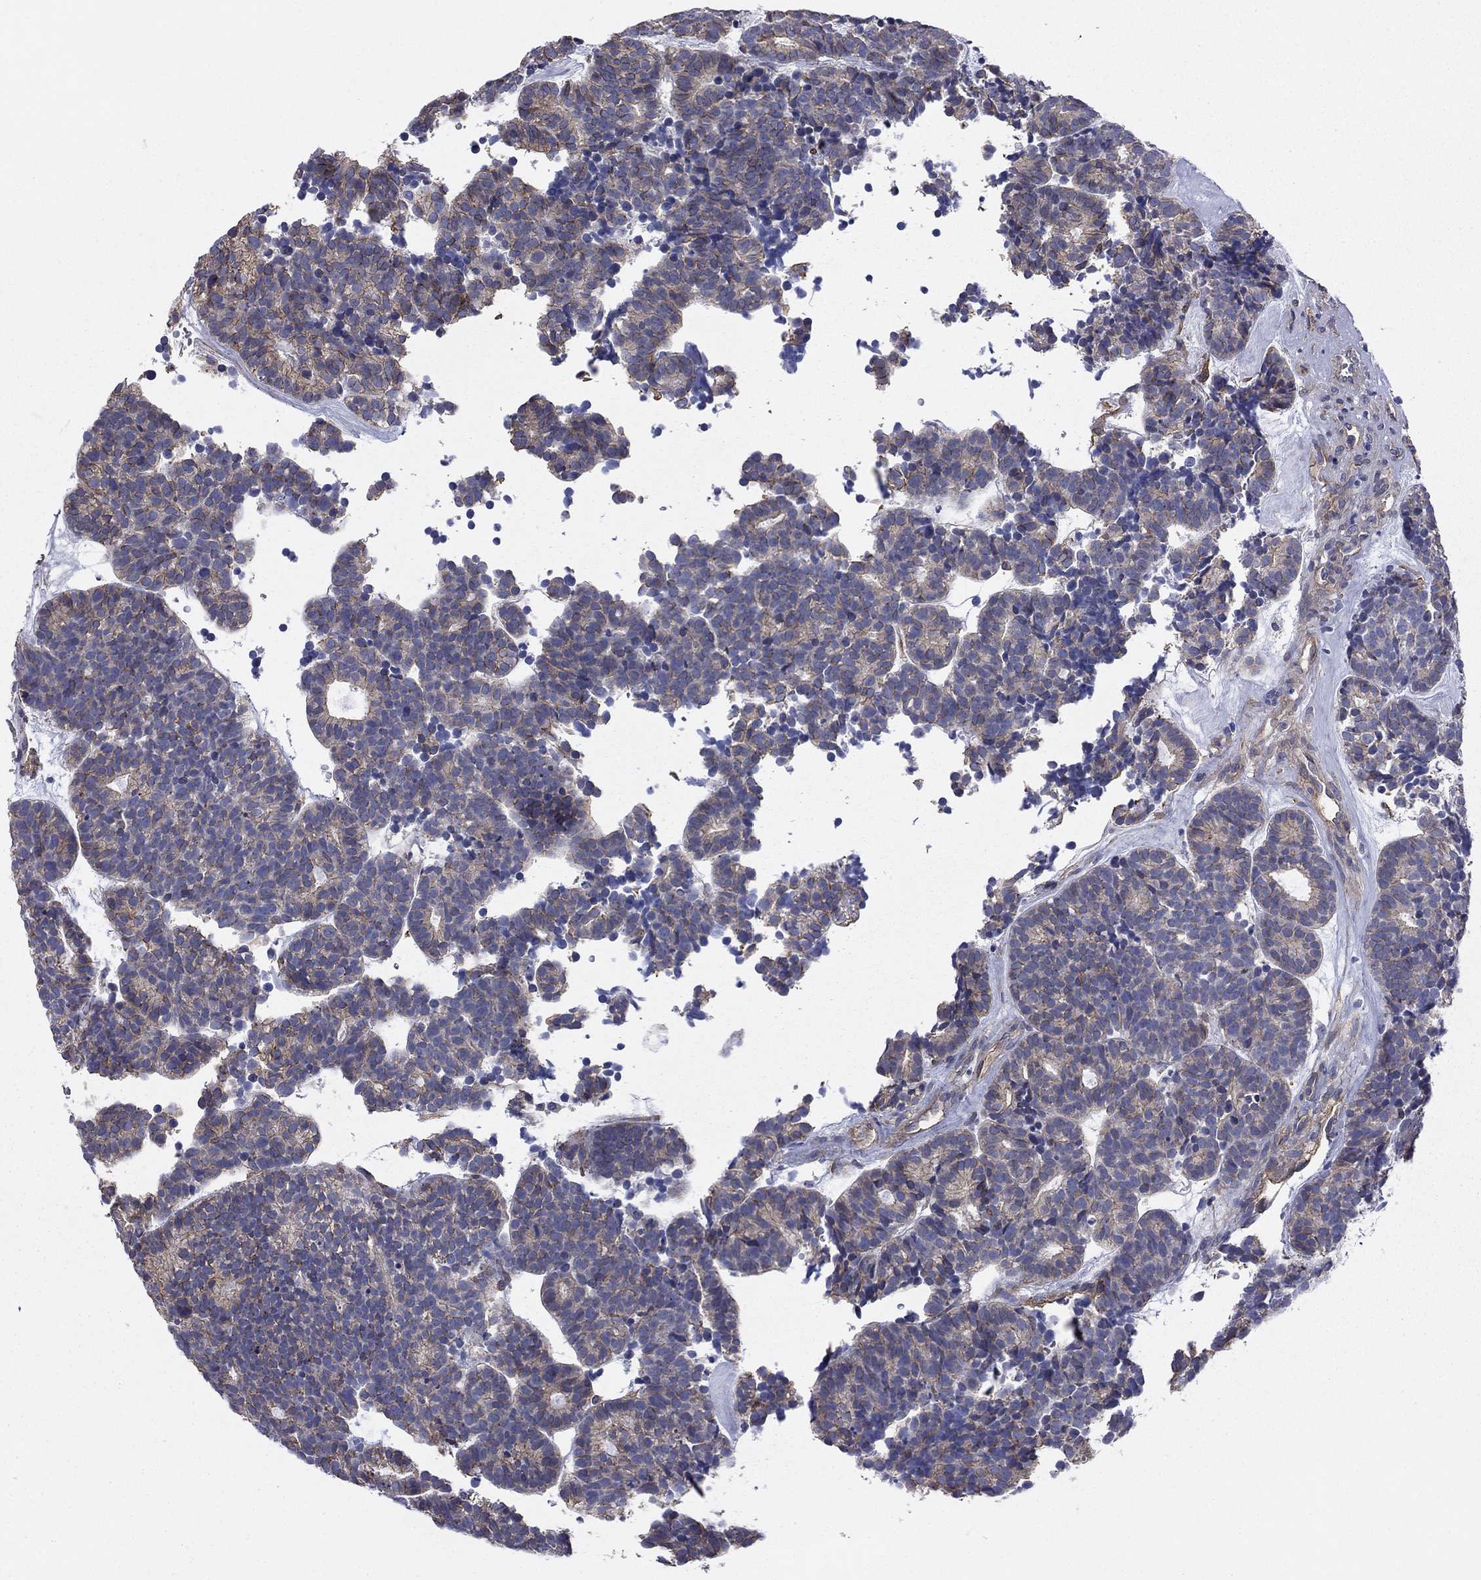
{"staining": {"intensity": "moderate", "quantity": "25%-75%", "location": "cytoplasmic/membranous"}, "tissue": "head and neck cancer", "cell_type": "Tumor cells", "image_type": "cancer", "snomed": [{"axis": "morphology", "description": "Adenocarcinoma, NOS"}, {"axis": "topography", "description": "Head-Neck"}], "caption": "Head and neck cancer tissue reveals moderate cytoplasmic/membranous staining in about 25%-75% of tumor cells", "gene": "TCHH", "patient": {"sex": "female", "age": 81}}